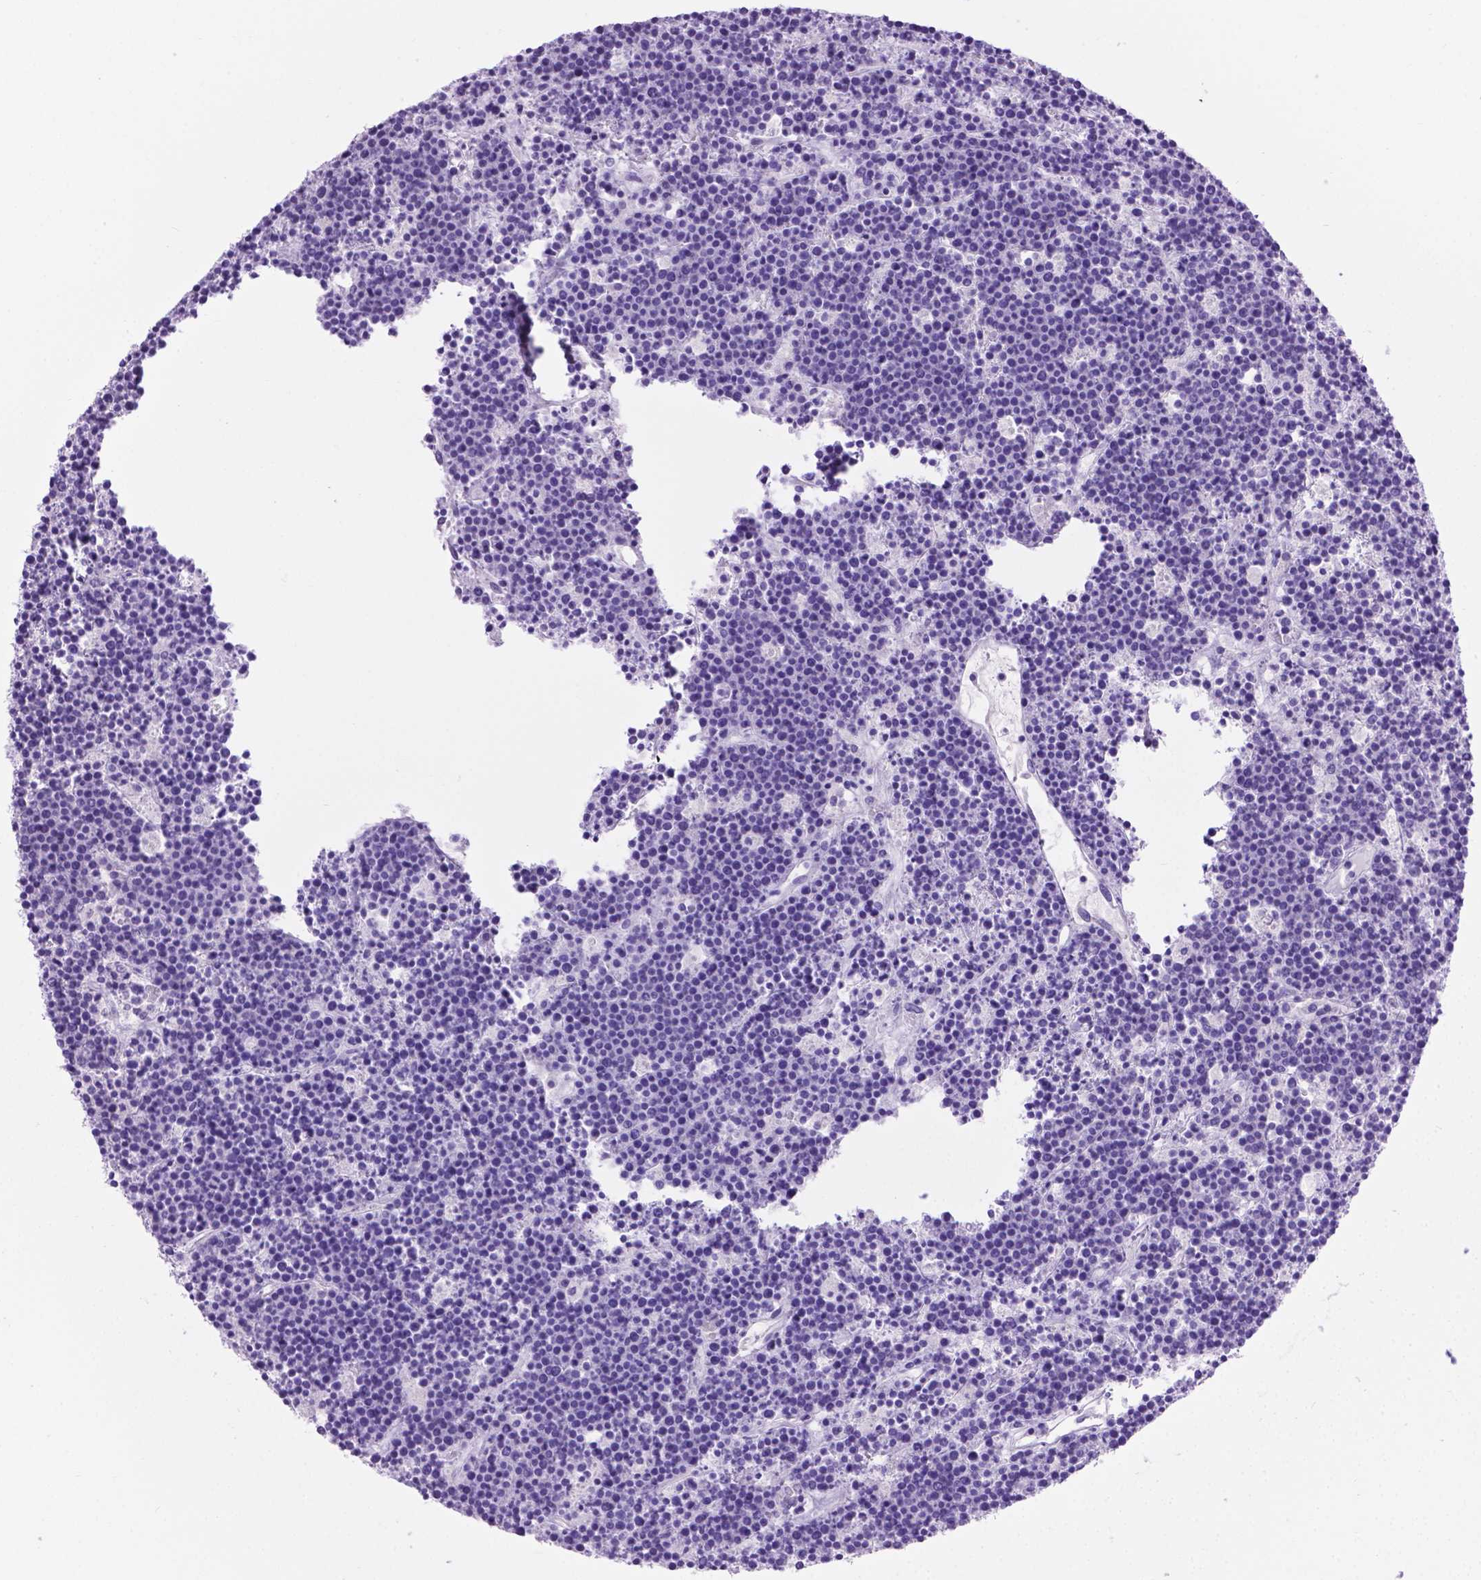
{"staining": {"intensity": "negative", "quantity": "none", "location": "none"}, "tissue": "lymphoma", "cell_type": "Tumor cells", "image_type": "cancer", "snomed": [{"axis": "morphology", "description": "Malignant lymphoma, non-Hodgkin's type, High grade"}, {"axis": "topography", "description": "Ovary"}], "caption": "IHC of human lymphoma exhibits no staining in tumor cells. (Stains: DAB (3,3'-diaminobenzidine) immunohistochemistry (IHC) with hematoxylin counter stain, Microscopy: brightfield microscopy at high magnification).", "gene": "LELP1", "patient": {"sex": "female", "age": 56}}